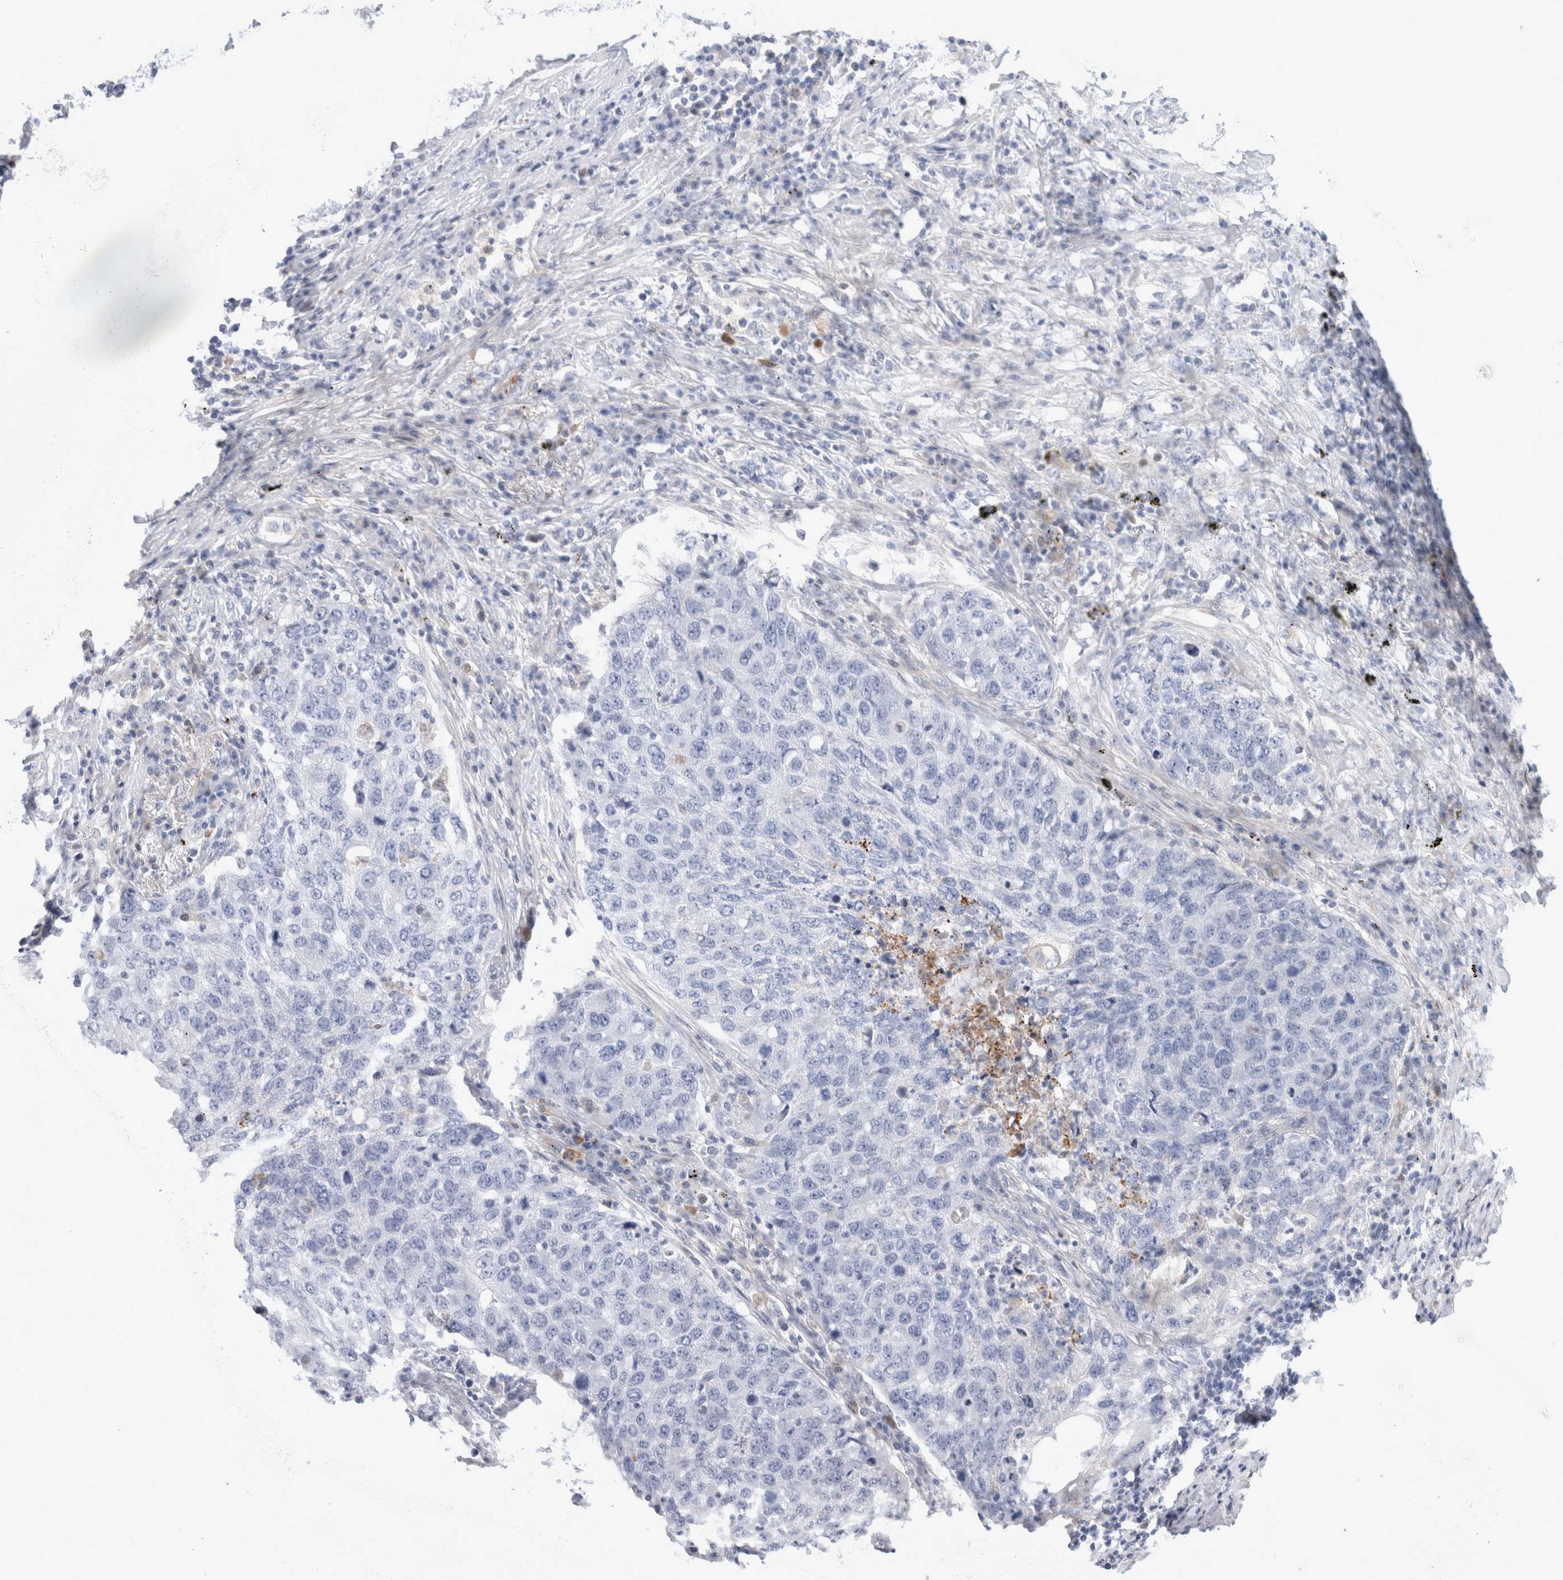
{"staining": {"intensity": "negative", "quantity": "none", "location": "none"}, "tissue": "lung cancer", "cell_type": "Tumor cells", "image_type": "cancer", "snomed": [{"axis": "morphology", "description": "Squamous cell carcinoma, NOS"}, {"axis": "topography", "description": "Lung"}], "caption": "Immunohistochemistry (IHC) of human squamous cell carcinoma (lung) displays no expression in tumor cells.", "gene": "ECHDC2", "patient": {"sex": "female", "age": 63}}